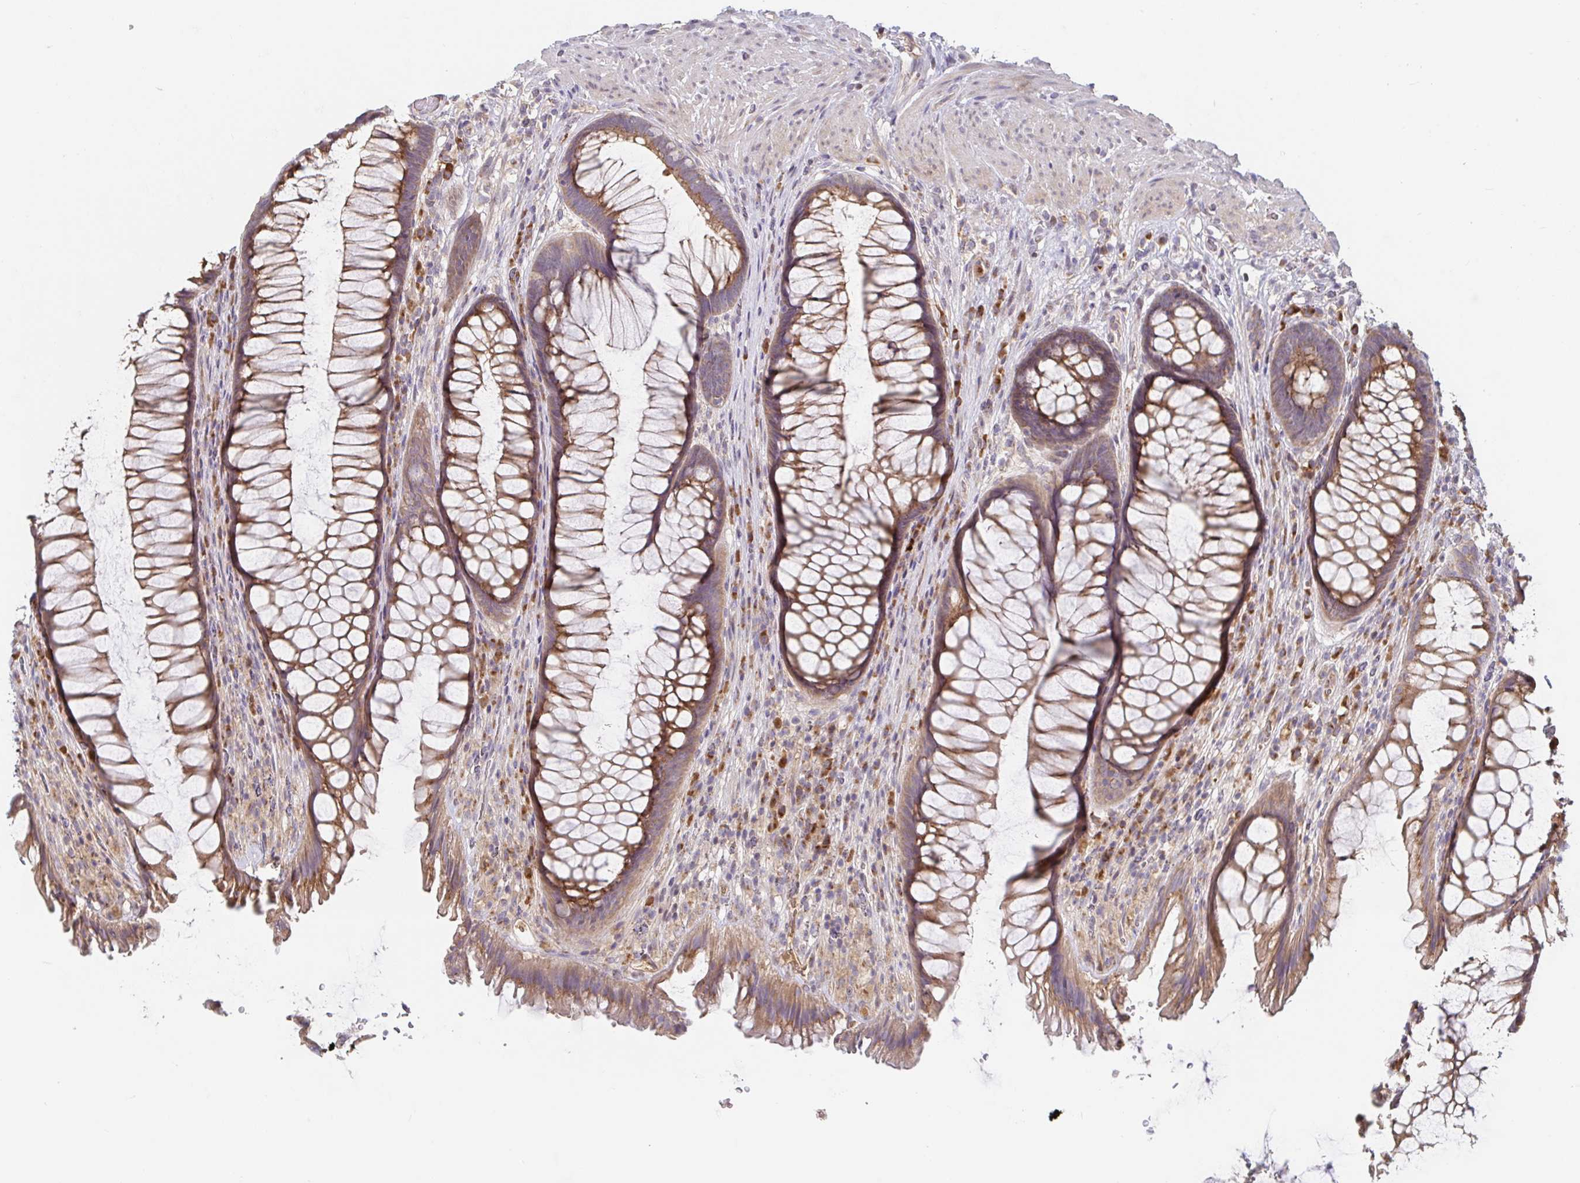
{"staining": {"intensity": "moderate", "quantity": ">75%", "location": "cytoplasmic/membranous"}, "tissue": "rectum", "cell_type": "Glandular cells", "image_type": "normal", "snomed": [{"axis": "morphology", "description": "Normal tissue, NOS"}, {"axis": "topography", "description": "Rectum"}], "caption": "Protein staining exhibits moderate cytoplasmic/membranous positivity in approximately >75% of glandular cells in unremarkable rectum. (DAB (3,3'-diaminobenzidine) = brown stain, brightfield microscopy at high magnification).", "gene": "LARP1", "patient": {"sex": "male", "age": 53}}